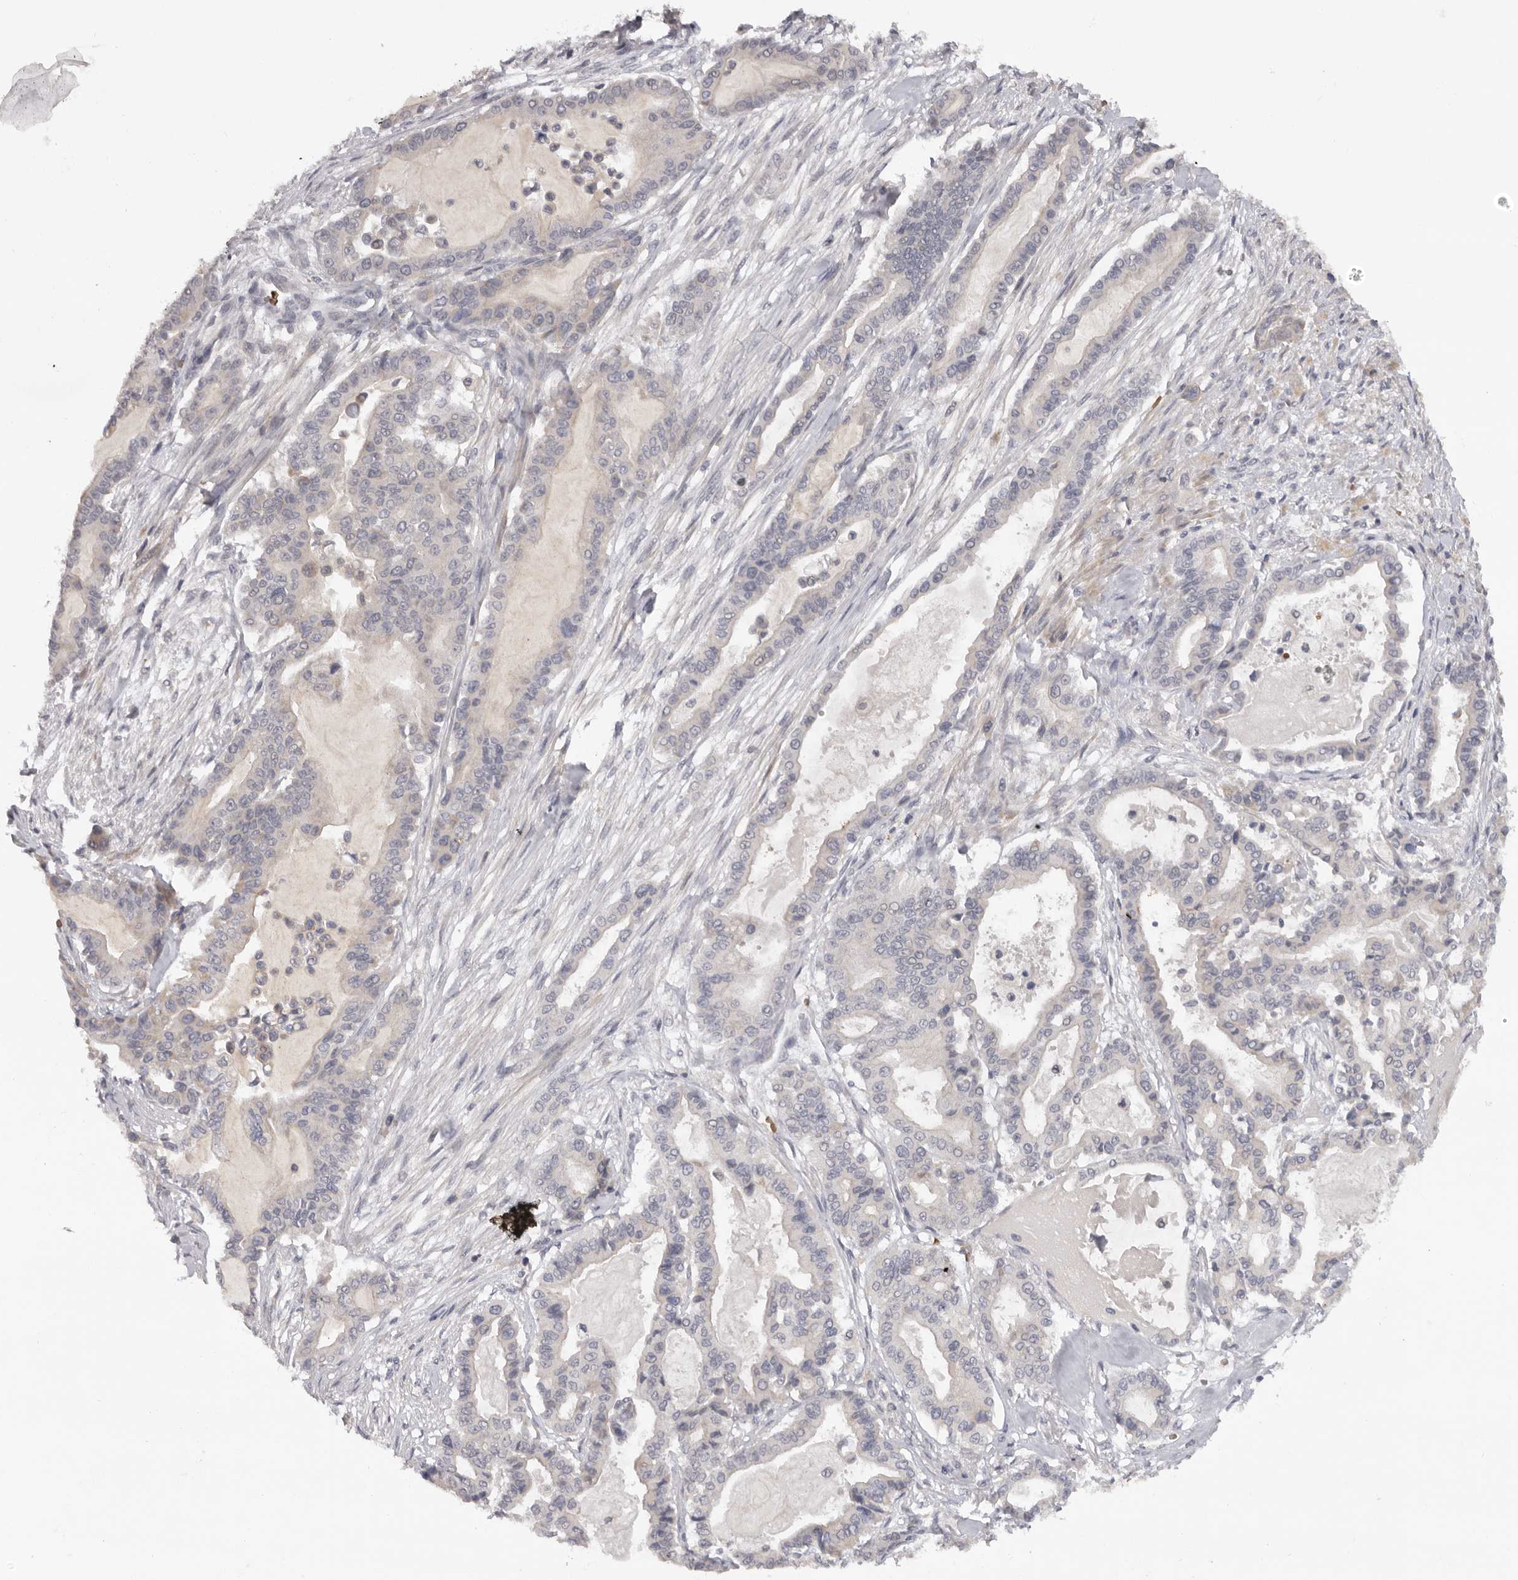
{"staining": {"intensity": "negative", "quantity": "none", "location": "none"}, "tissue": "pancreatic cancer", "cell_type": "Tumor cells", "image_type": "cancer", "snomed": [{"axis": "morphology", "description": "Adenocarcinoma, NOS"}, {"axis": "topography", "description": "Pancreas"}], "caption": "Tumor cells are negative for protein expression in human pancreatic cancer.", "gene": "TNR", "patient": {"sex": "male", "age": 63}}